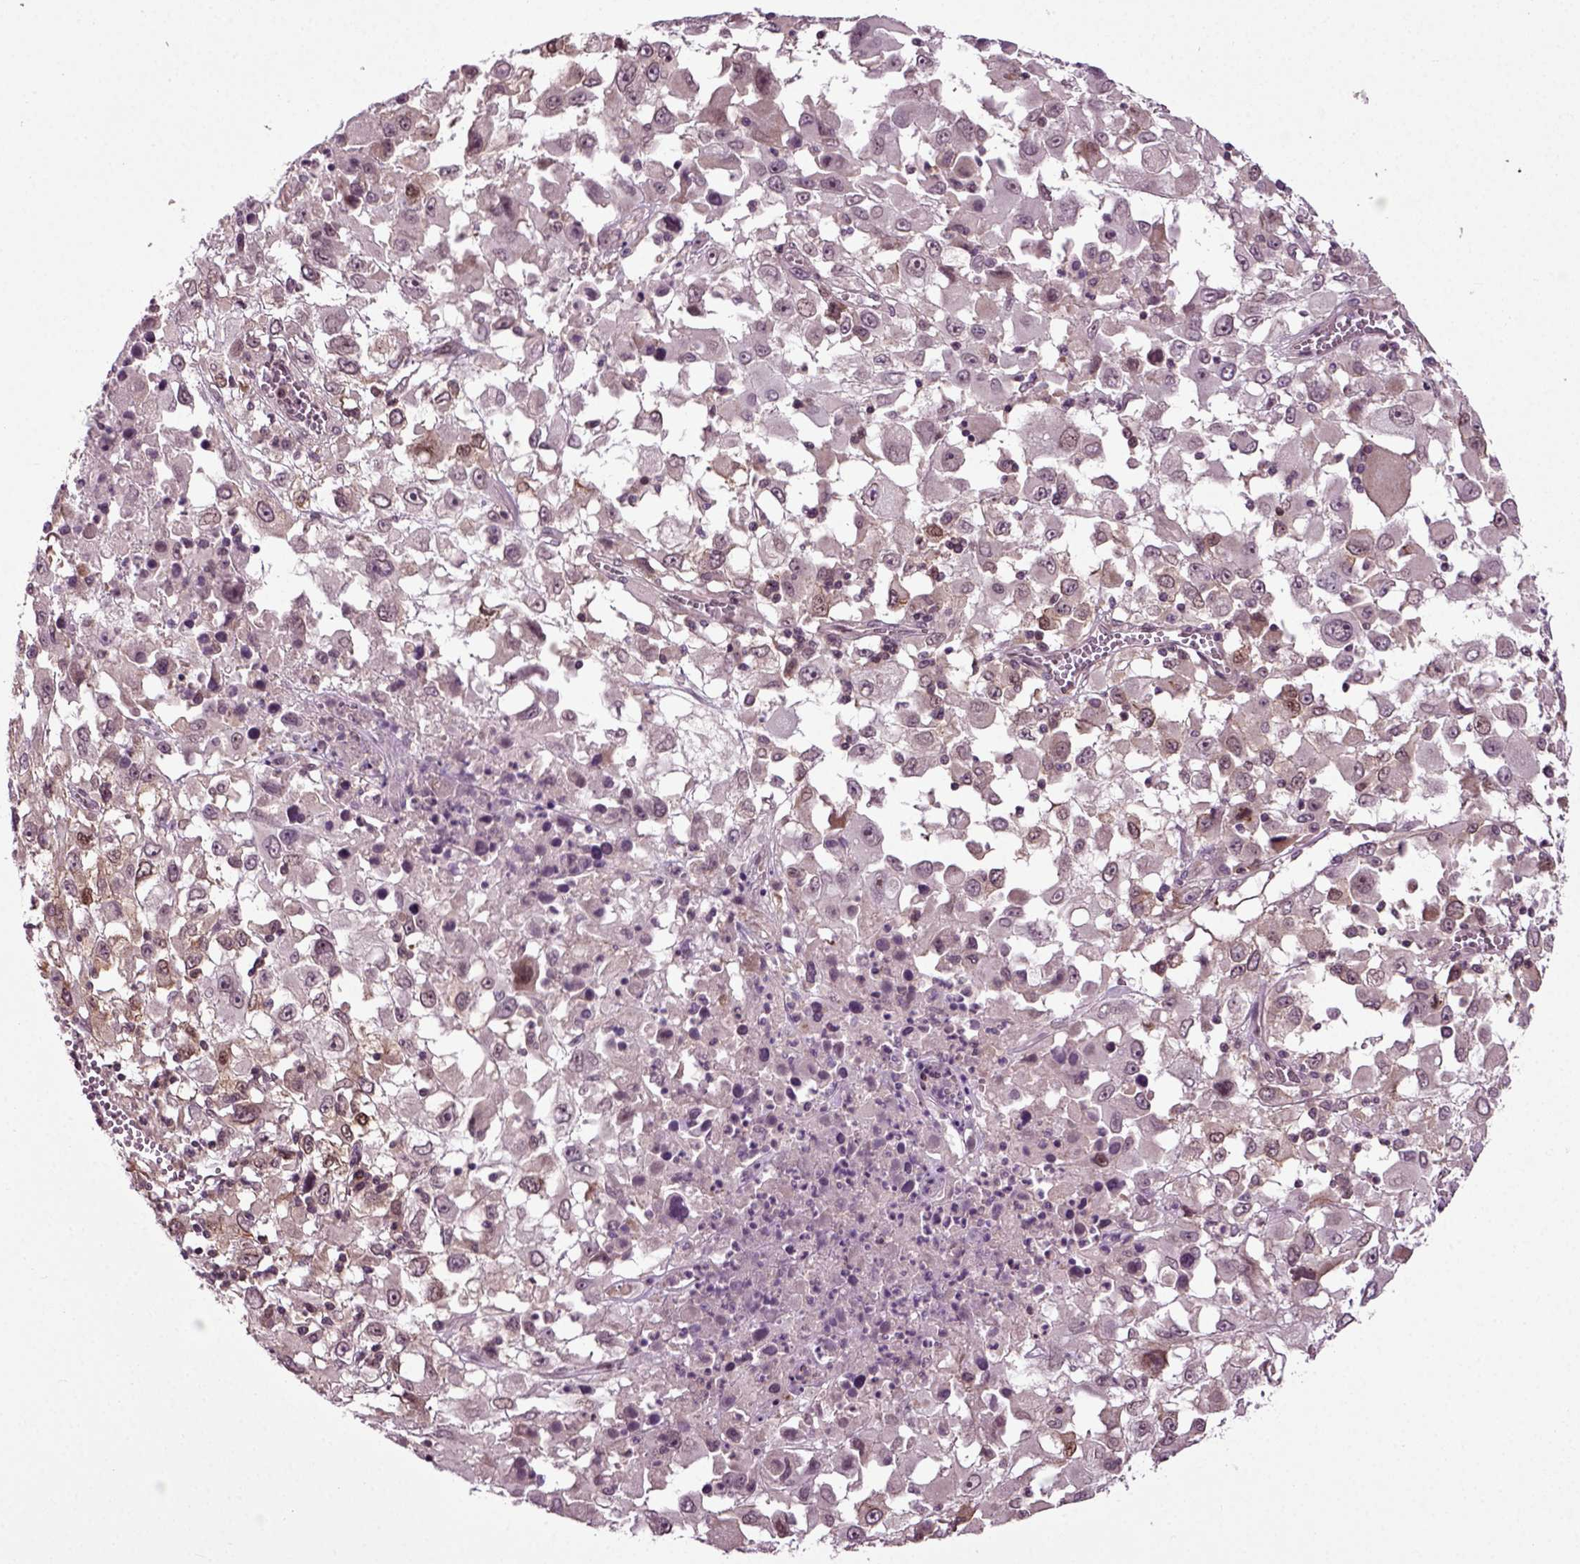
{"staining": {"intensity": "negative", "quantity": "none", "location": "none"}, "tissue": "melanoma", "cell_type": "Tumor cells", "image_type": "cancer", "snomed": [{"axis": "morphology", "description": "Malignant melanoma, Metastatic site"}, {"axis": "topography", "description": "Soft tissue"}], "caption": "Tumor cells show no significant protein staining in malignant melanoma (metastatic site).", "gene": "KNSTRN", "patient": {"sex": "male", "age": 50}}